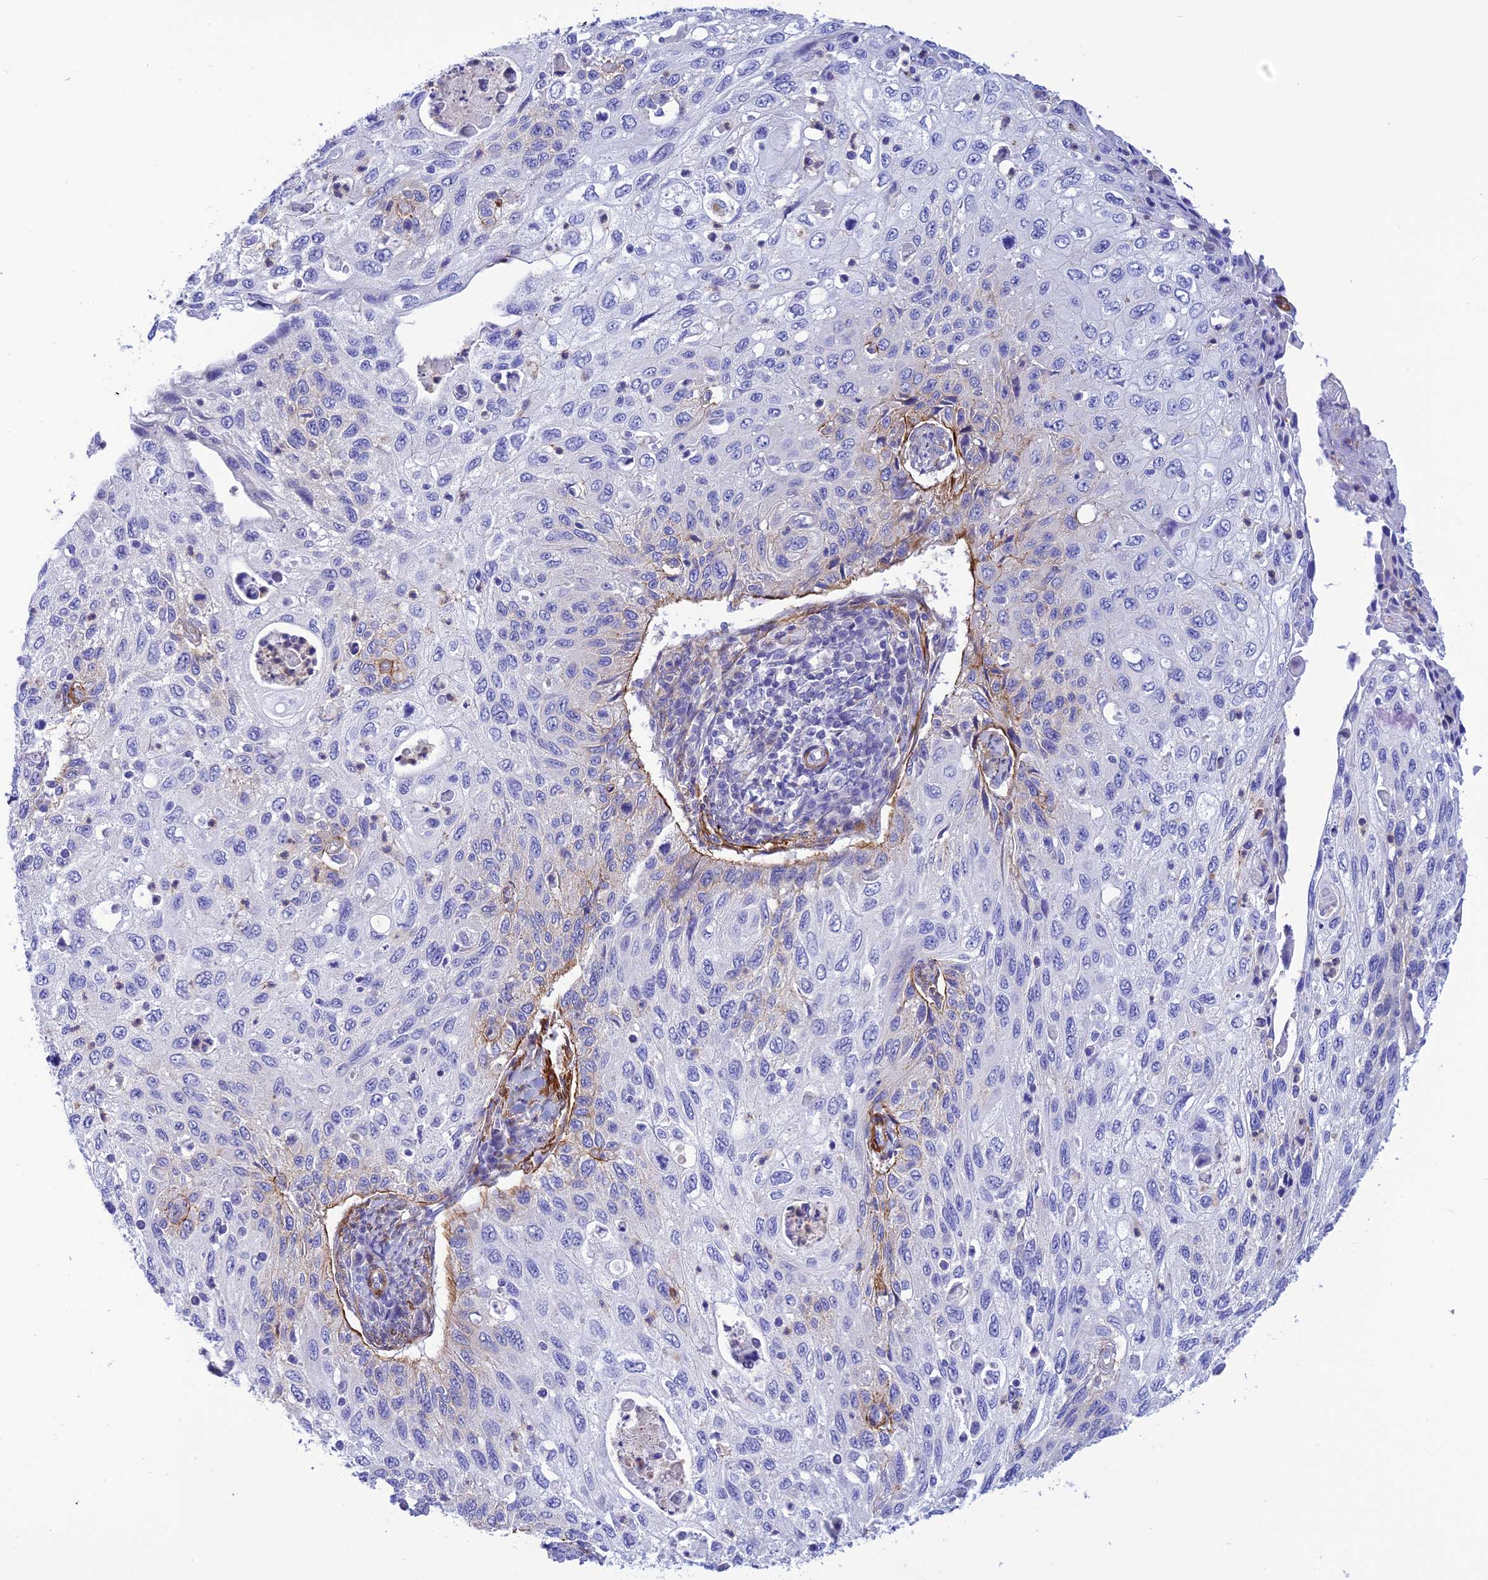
{"staining": {"intensity": "negative", "quantity": "none", "location": "none"}, "tissue": "cervical cancer", "cell_type": "Tumor cells", "image_type": "cancer", "snomed": [{"axis": "morphology", "description": "Squamous cell carcinoma, NOS"}, {"axis": "topography", "description": "Cervix"}], "caption": "The image exhibits no staining of tumor cells in squamous cell carcinoma (cervical).", "gene": "ZDHHC16", "patient": {"sex": "female", "age": 70}}